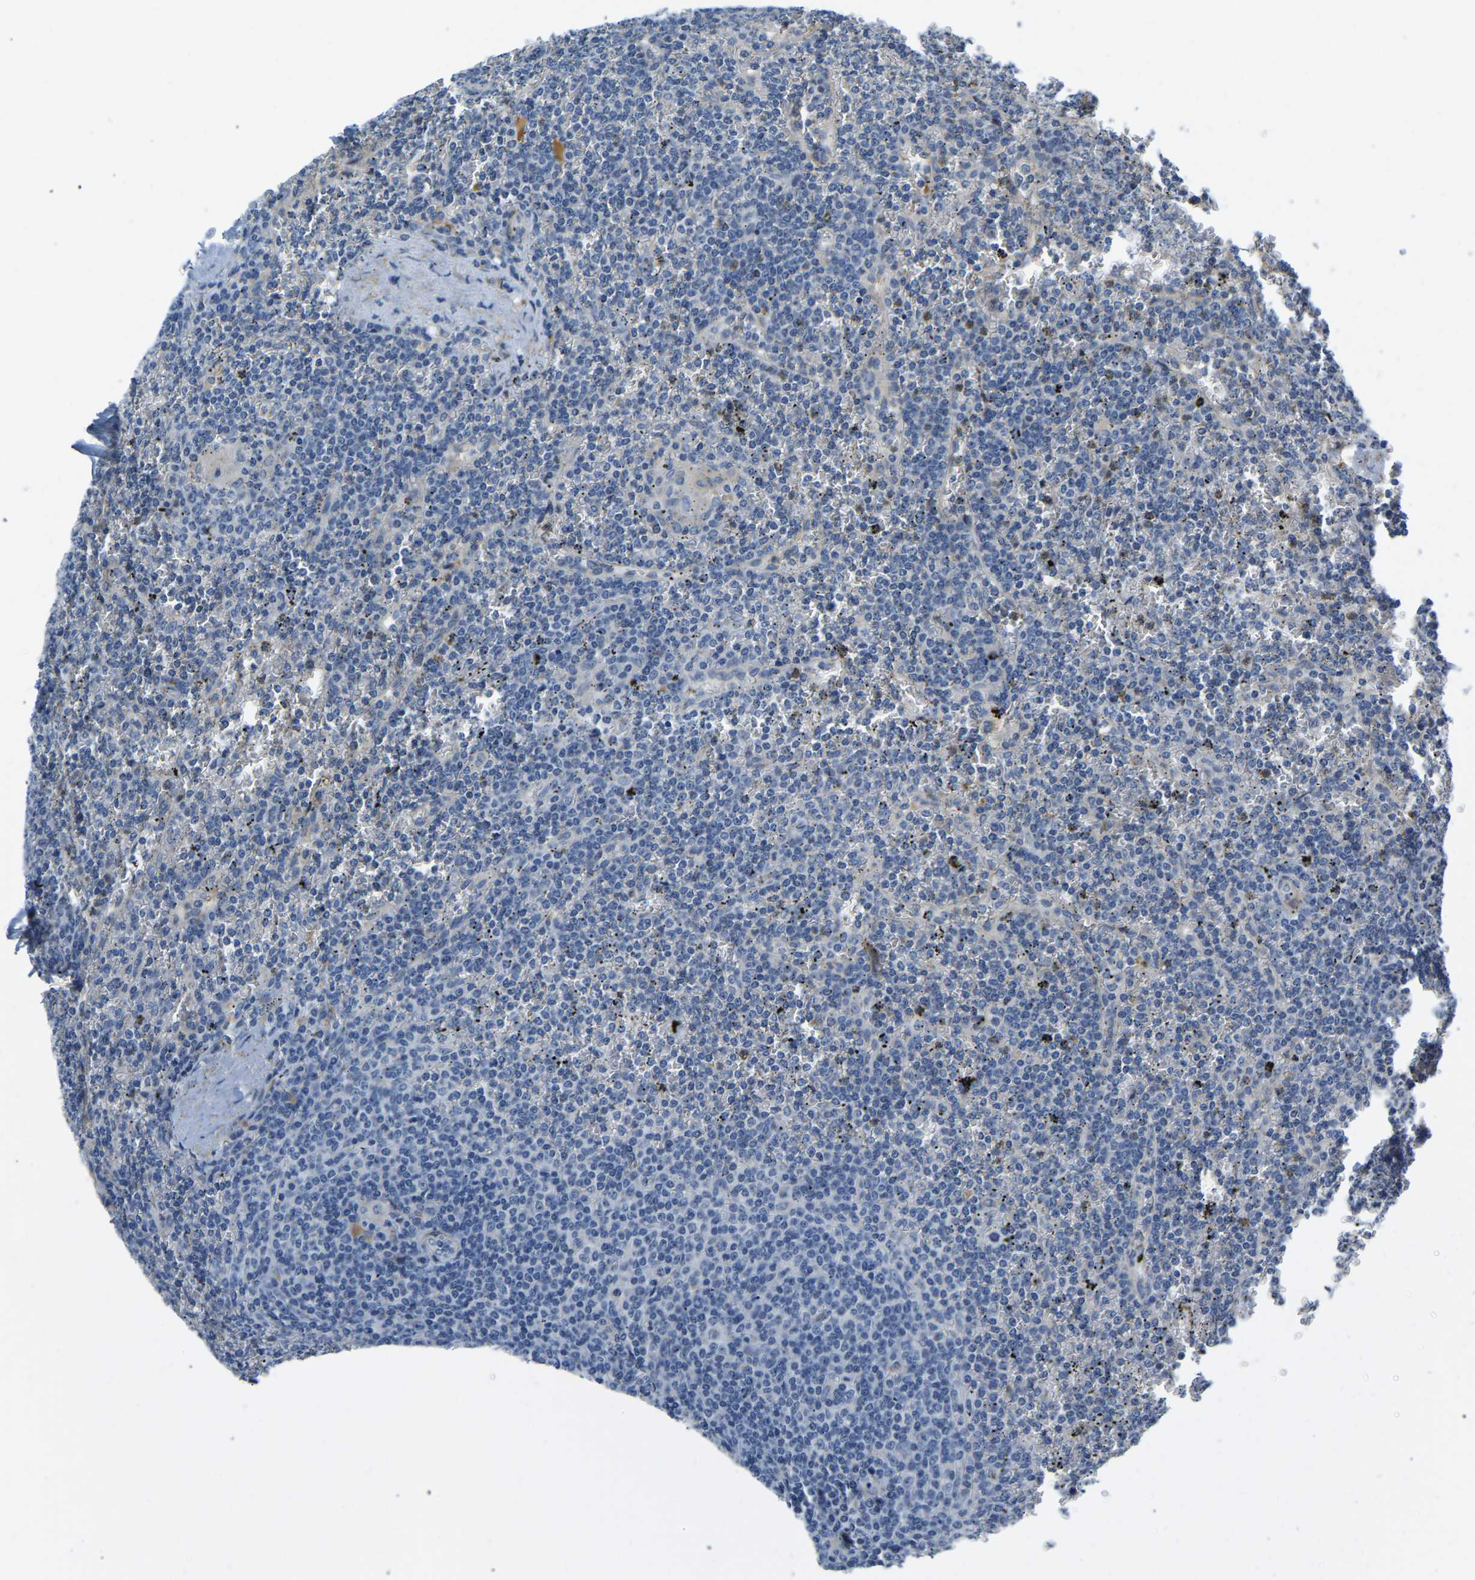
{"staining": {"intensity": "negative", "quantity": "none", "location": "none"}, "tissue": "lymphoma", "cell_type": "Tumor cells", "image_type": "cancer", "snomed": [{"axis": "morphology", "description": "Malignant lymphoma, non-Hodgkin's type, Low grade"}, {"axis": "topography", "description": "Spleen"}], "caption": "Histopathology image shows no significant protein expression in tumor cells of lymphoma.", "gene": "LIAS", "patient": {"sex": "female", "age": 19}}